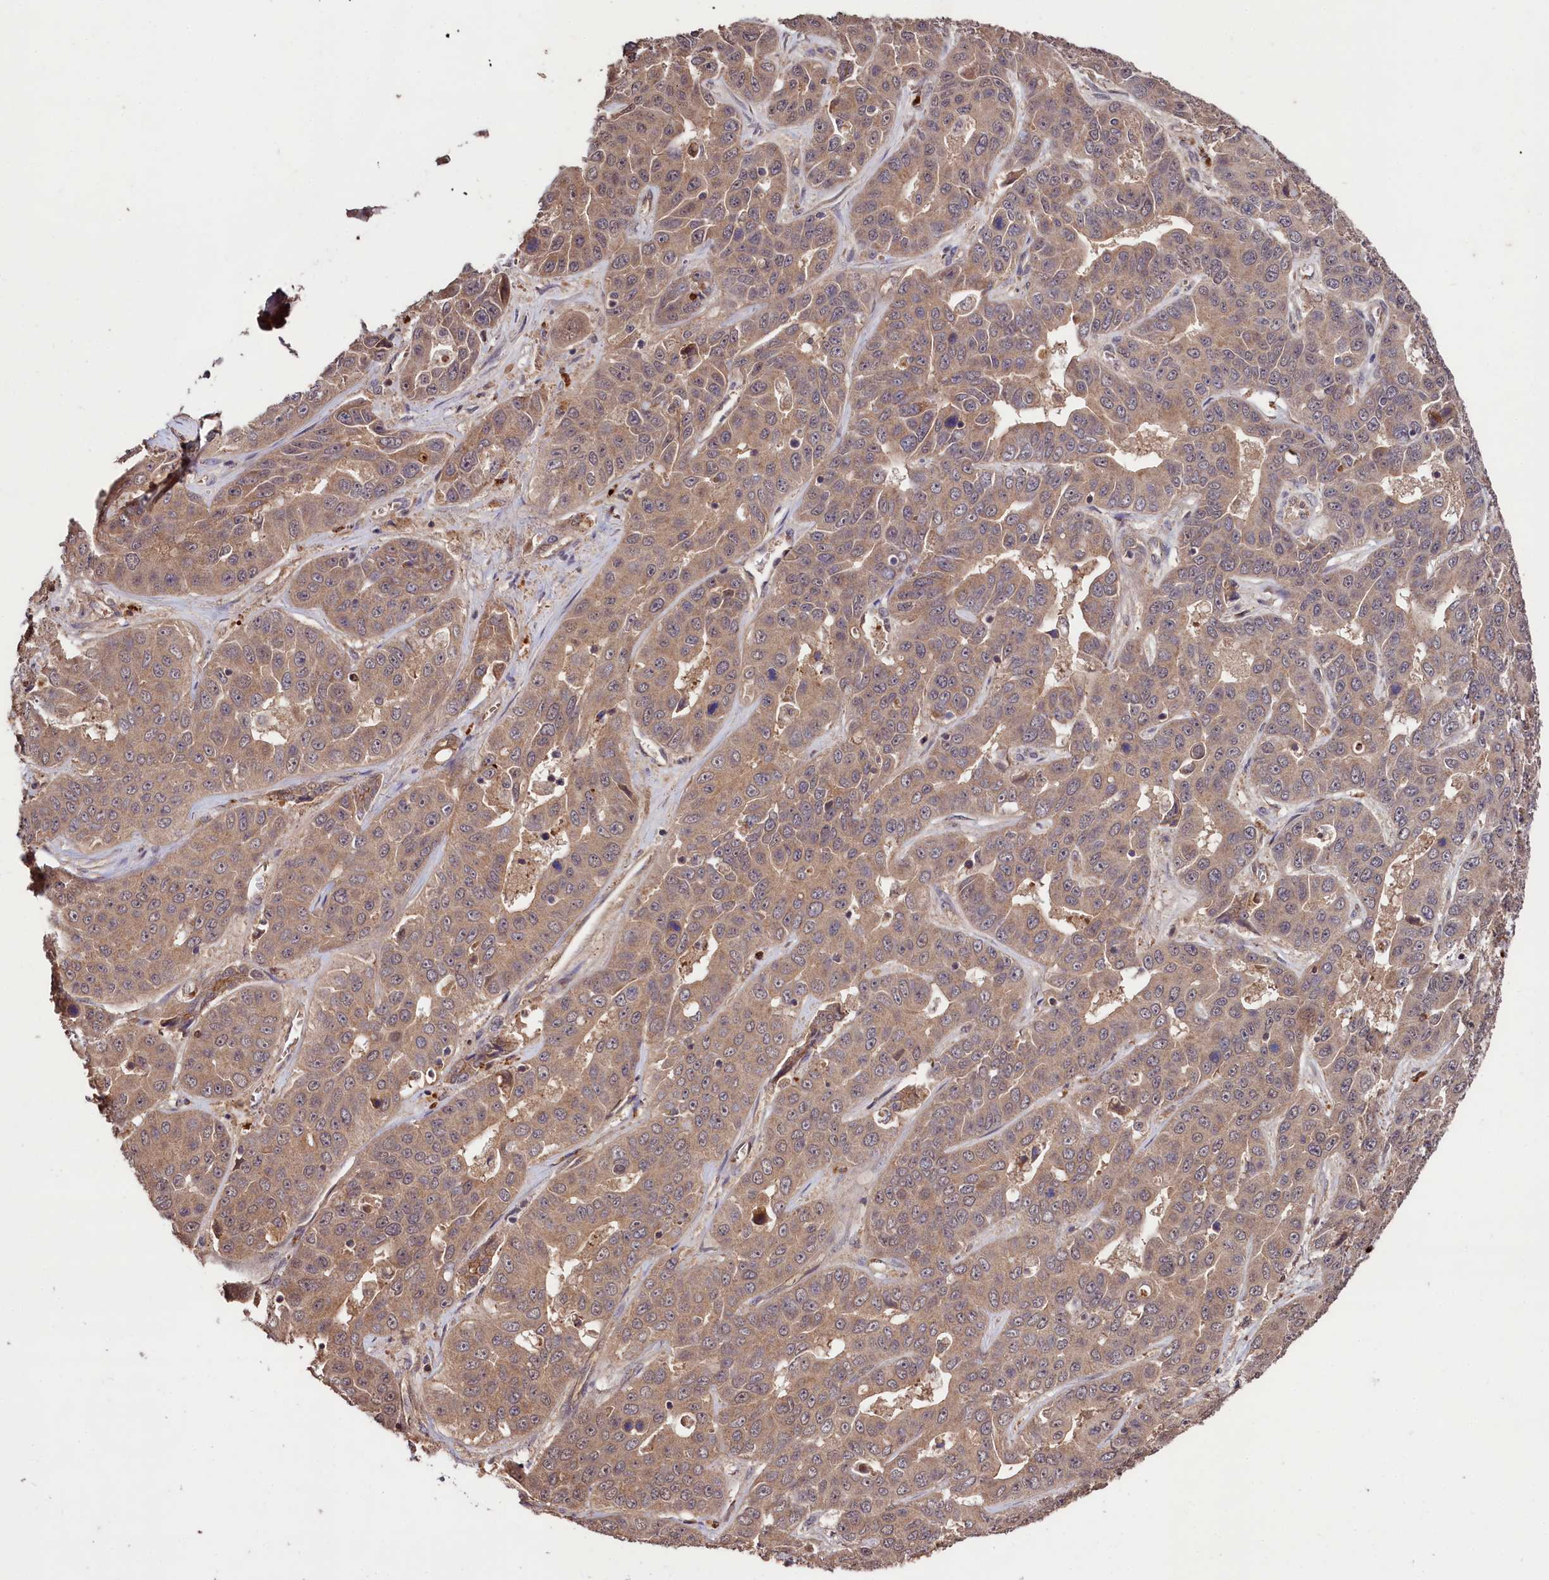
{"staining": {"intensity": "moderate", "quantity": ">75%", "location": "cytoplasmic/membranous"}, "tissue": "liver cancer", "cell_type": "Tumor cells", "image_type": "cancer", "snomed": [{"axis": "morphology", "description": "Cholangiocarcinoma"}, {"axis": "topography", "description": "Liver"}], "caption": "There is medium levels of moderate cytoplasmic/membranous positivity in tumor cells of liver cancer (cholangiocarcinoma), as demonstrated by immunohistochemical staining (brown color).", "gene": "KLRB1", "patient": {"sex": "female", "age": 52}}